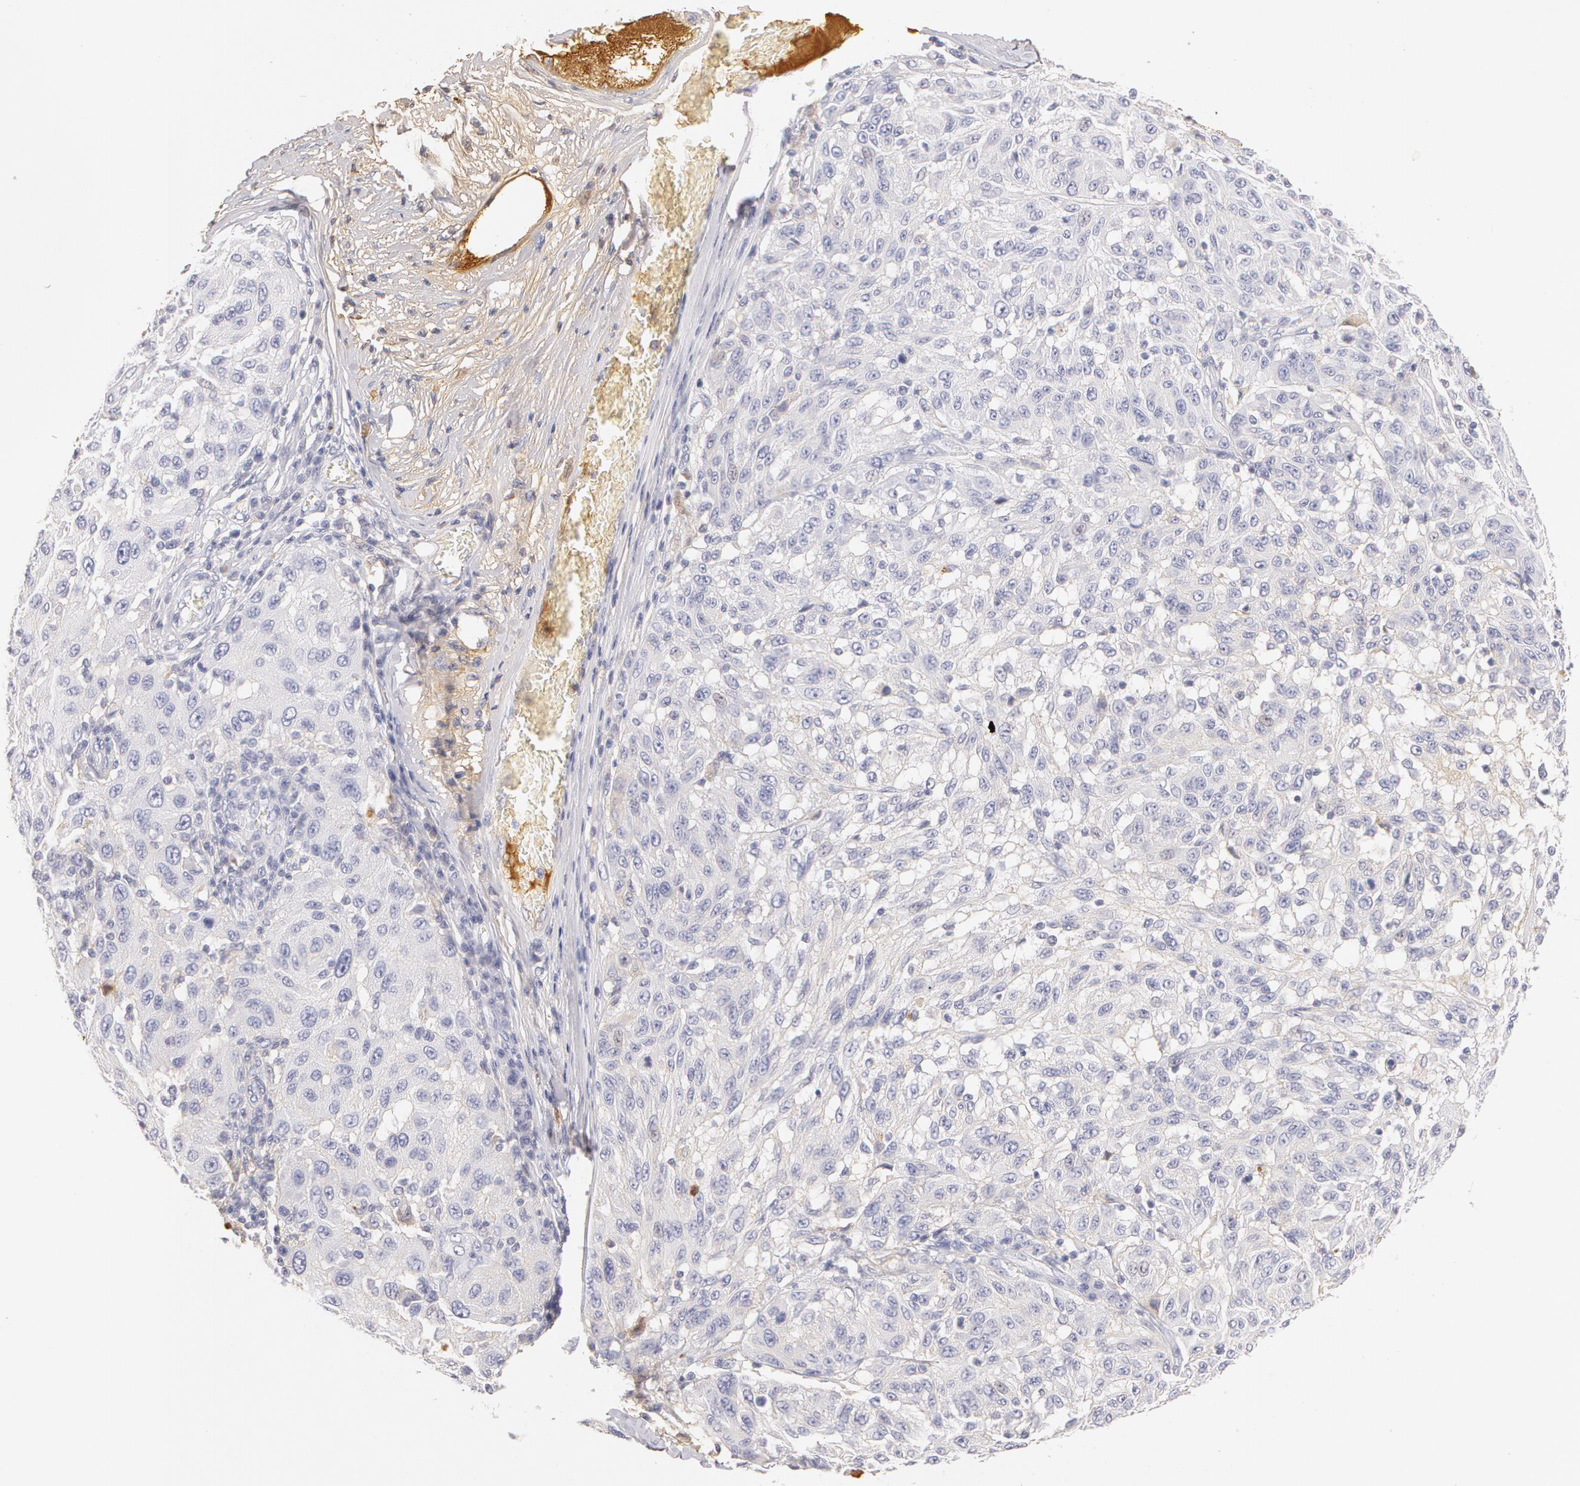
{"staining": {"intensity": "negative", "quantity": "none", "location": "none"}, "tissue": "melanoma", "cell_type": "Tumor cells", "image_type": "cancer", "snomed": [{"axis": "morphology", "description": "Malignant melanoma, NOS"}, {"axis": "topography", "description": "Skin"}], "caption": "DAB (3,3'-diaminobenzidine) immunohistochemical staining of melanoma exhibits no significant expression in tumor cells. (DAB (3,3'-diaminobenzidine) IHC with hematoxylin counter stain).", "gene": "AHSG", "patient": {"sex": "female", "age": 77}}